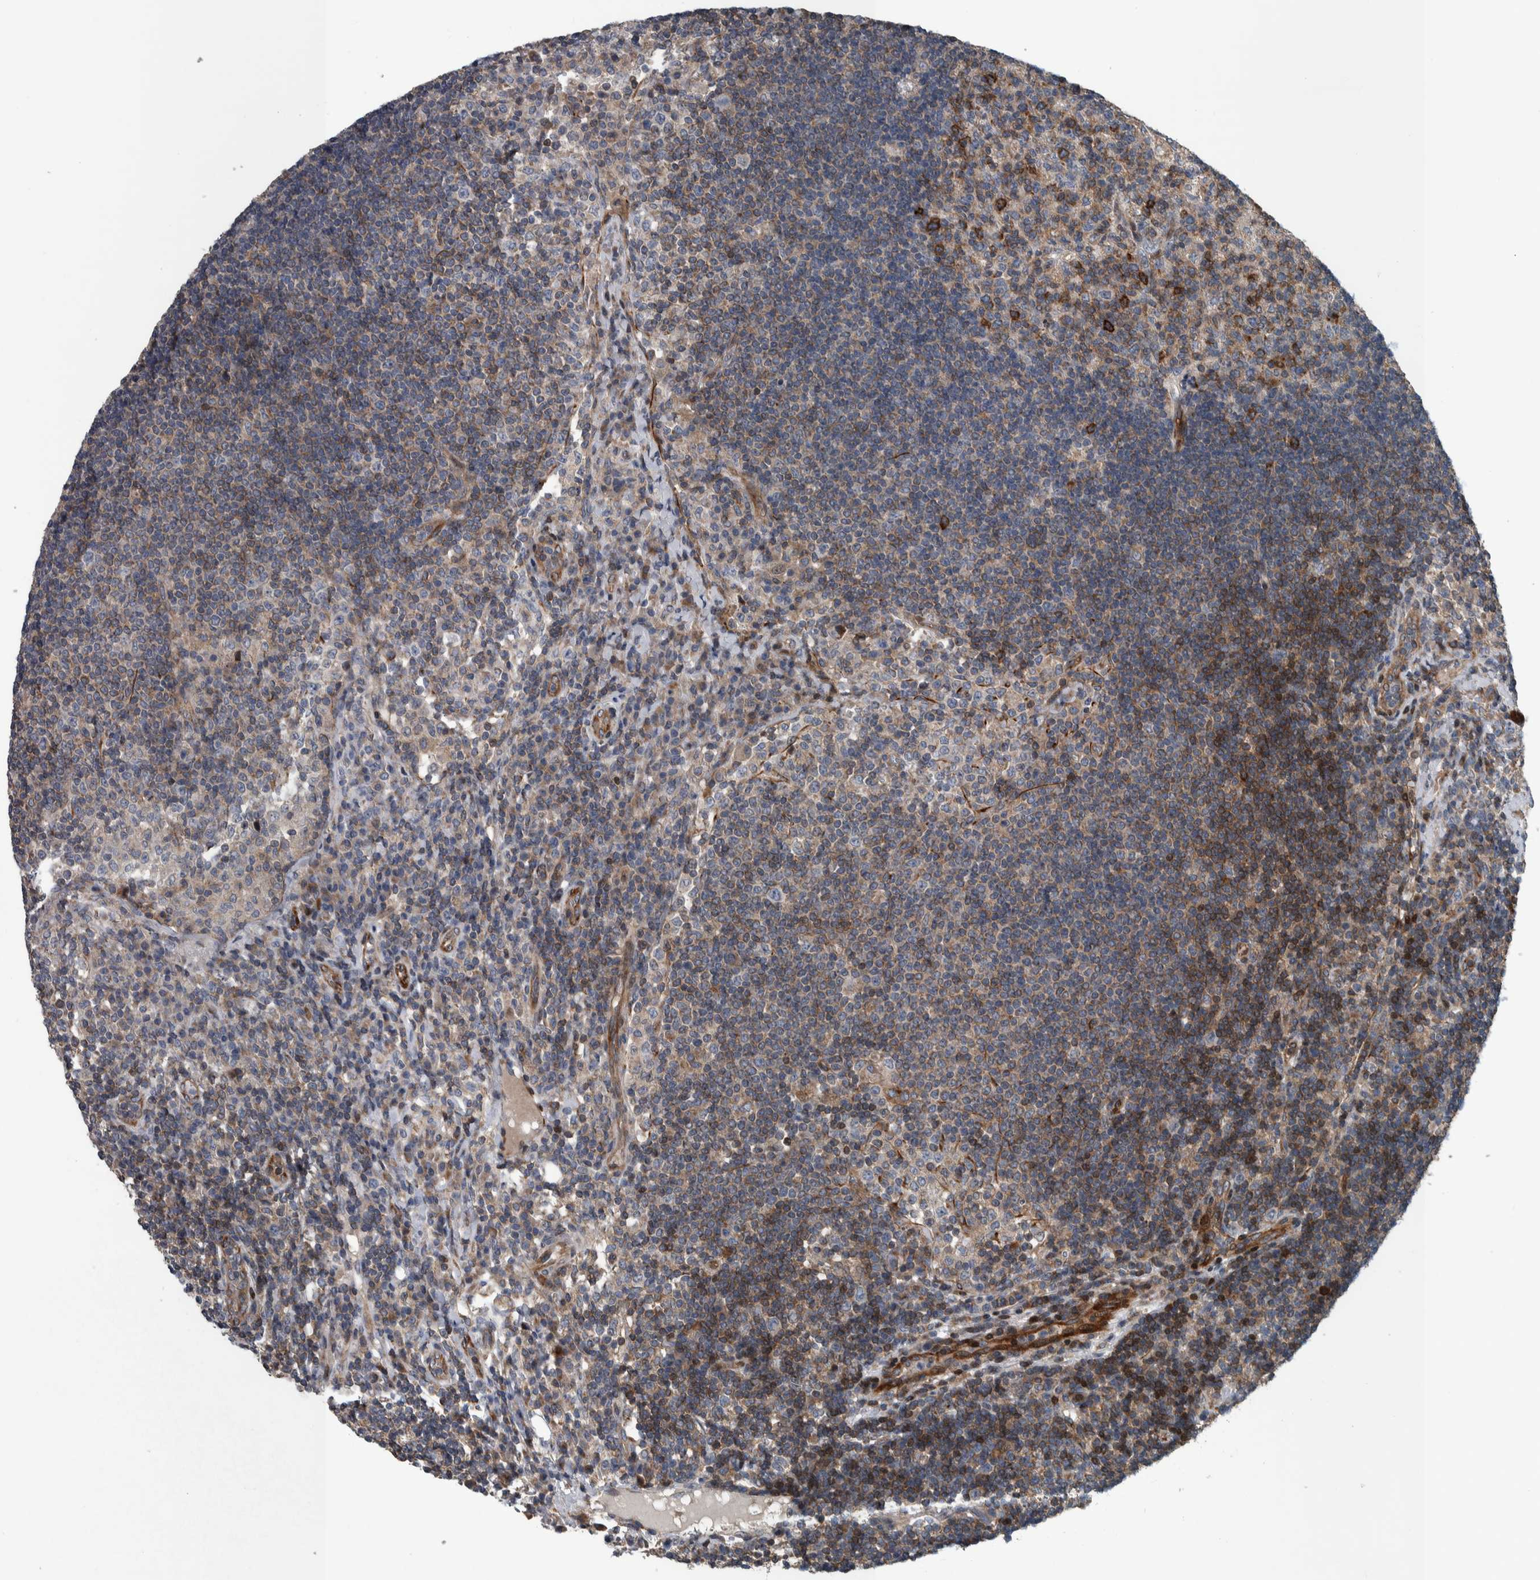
{"staining": {"intensity": "moderate", "quantity": "25%-75%", "location": "cytoplasmic/membranous"}, "tissue": "lymph node", "cell_type": "Germinal center cells", "image_type": "normal", "snomed": [{"axis": "morphology", "description": "Normal tissue, NOS"}, {"axis": "topography", "description": "Lymph node"}], "caption": "Immunohistochemical staining of normal lymph node displays moderate cytoplasmic/membranous protein expression in about 25%-75% of germinal center cells.", "gene": "BAIAP2L1", "patient": {"sex": "female", "age": 53}}